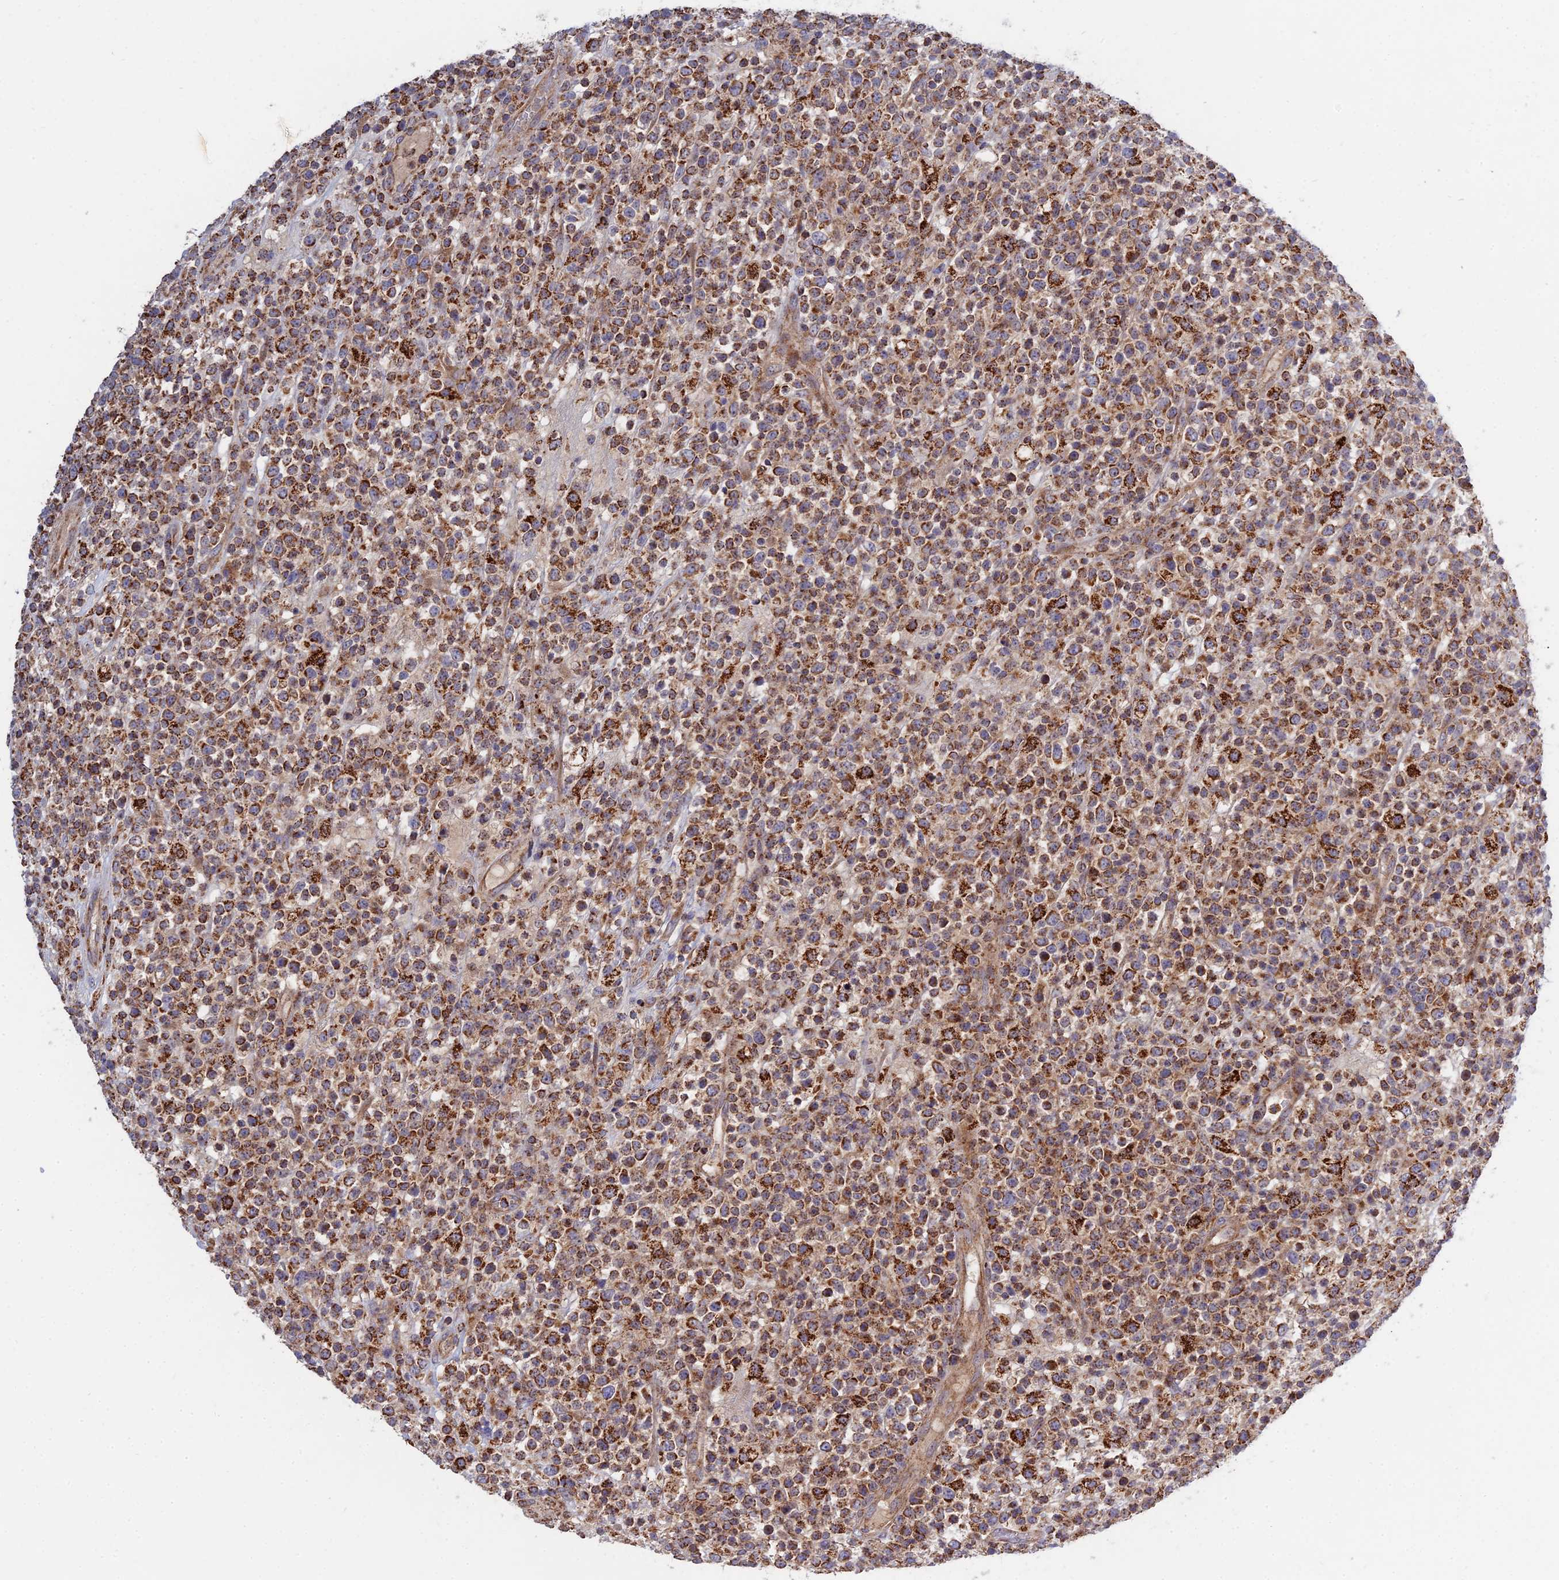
{"staining": {"intensity": "strong", "quantity": ">75%", "location": "cytoplasmic/membranous"}, "tissue": "lymphoma", "cell_type": "Tumor cells", "image_type": "cancer", "snomed": [{"axis": "morphology", "description": "Malignant lymphoma, non-Hodgkin's type, High grade"}, {"axis": "topography", "description": "Colon"}], "caption": "Immunohistochemical staining of malignant lymphoma, non-Hodgkin's type (high-grade) exhibits high levels of strong cytoplasmic/membranous expression in approximately >75% of tumor cells. (Stains: DAB in brown, nuclei in blue, Microscopy: brightfield microscopy at high magnification).", "gene": "RIC8B", "patient": {"sex": "female", "age": 53}}